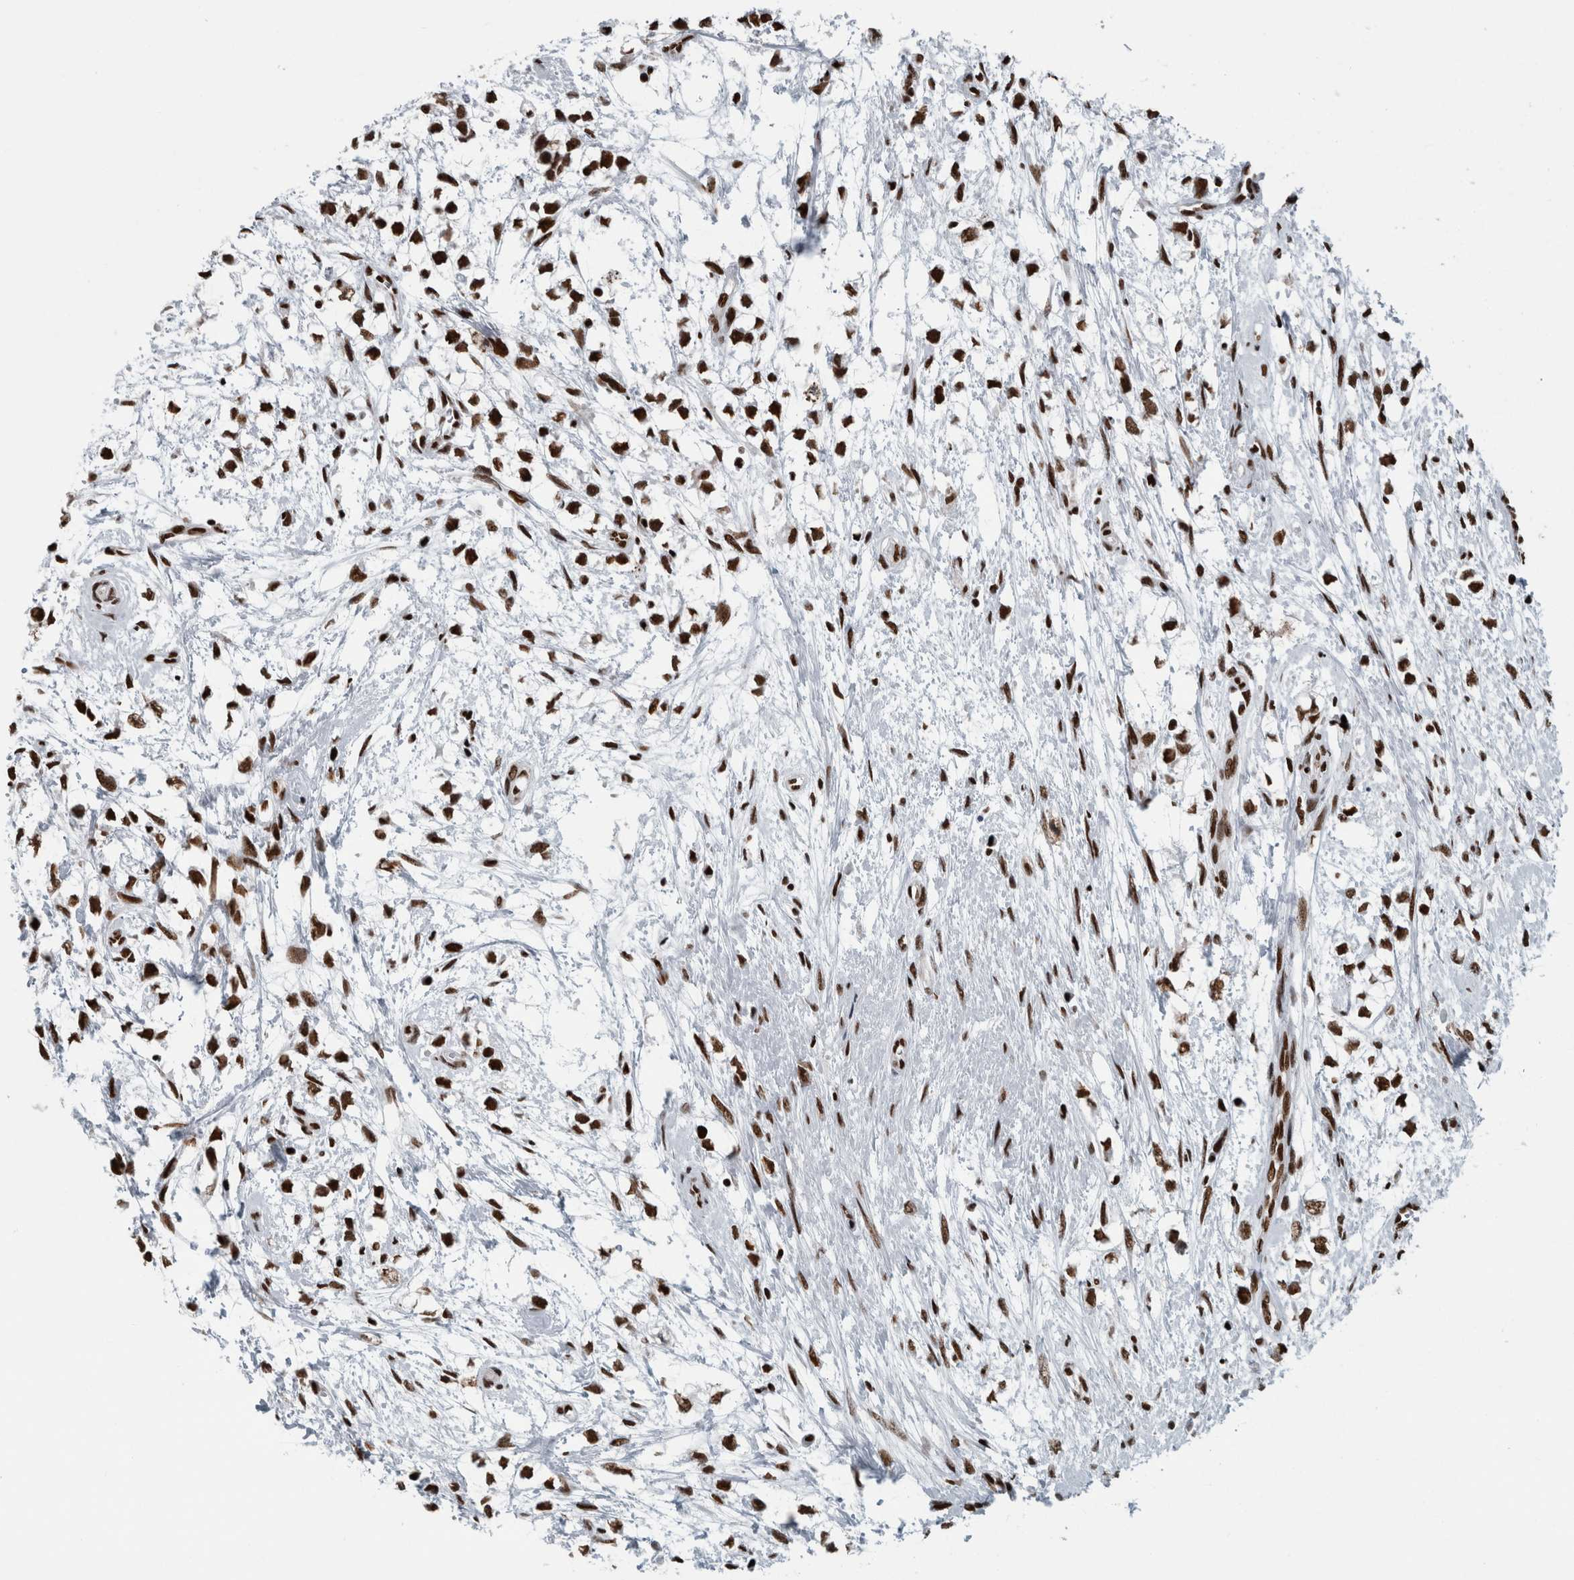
{"staining": {"intensity": "strong", "quantity": ">75%", "location": "nuclear"}, "tissue": "testis cancer", "cell_type": "Tumor cells", "image_type": "cancer", "snomed": [{"axis": "morphology", "description": "Seminoma, NOS"}, {"axis": "morphology", "description": "Carcinoma, Embryonal, NOS"}, {"axis": "topography", "description": "Testis"}], "caption": "Brown immunohistochemical staining in human testis cancer reveals strong nuclear positivity in approximately >75% of tumor cells.", "gene": "DNMT3A", "patient": {"sex": "male", "age": 51}}